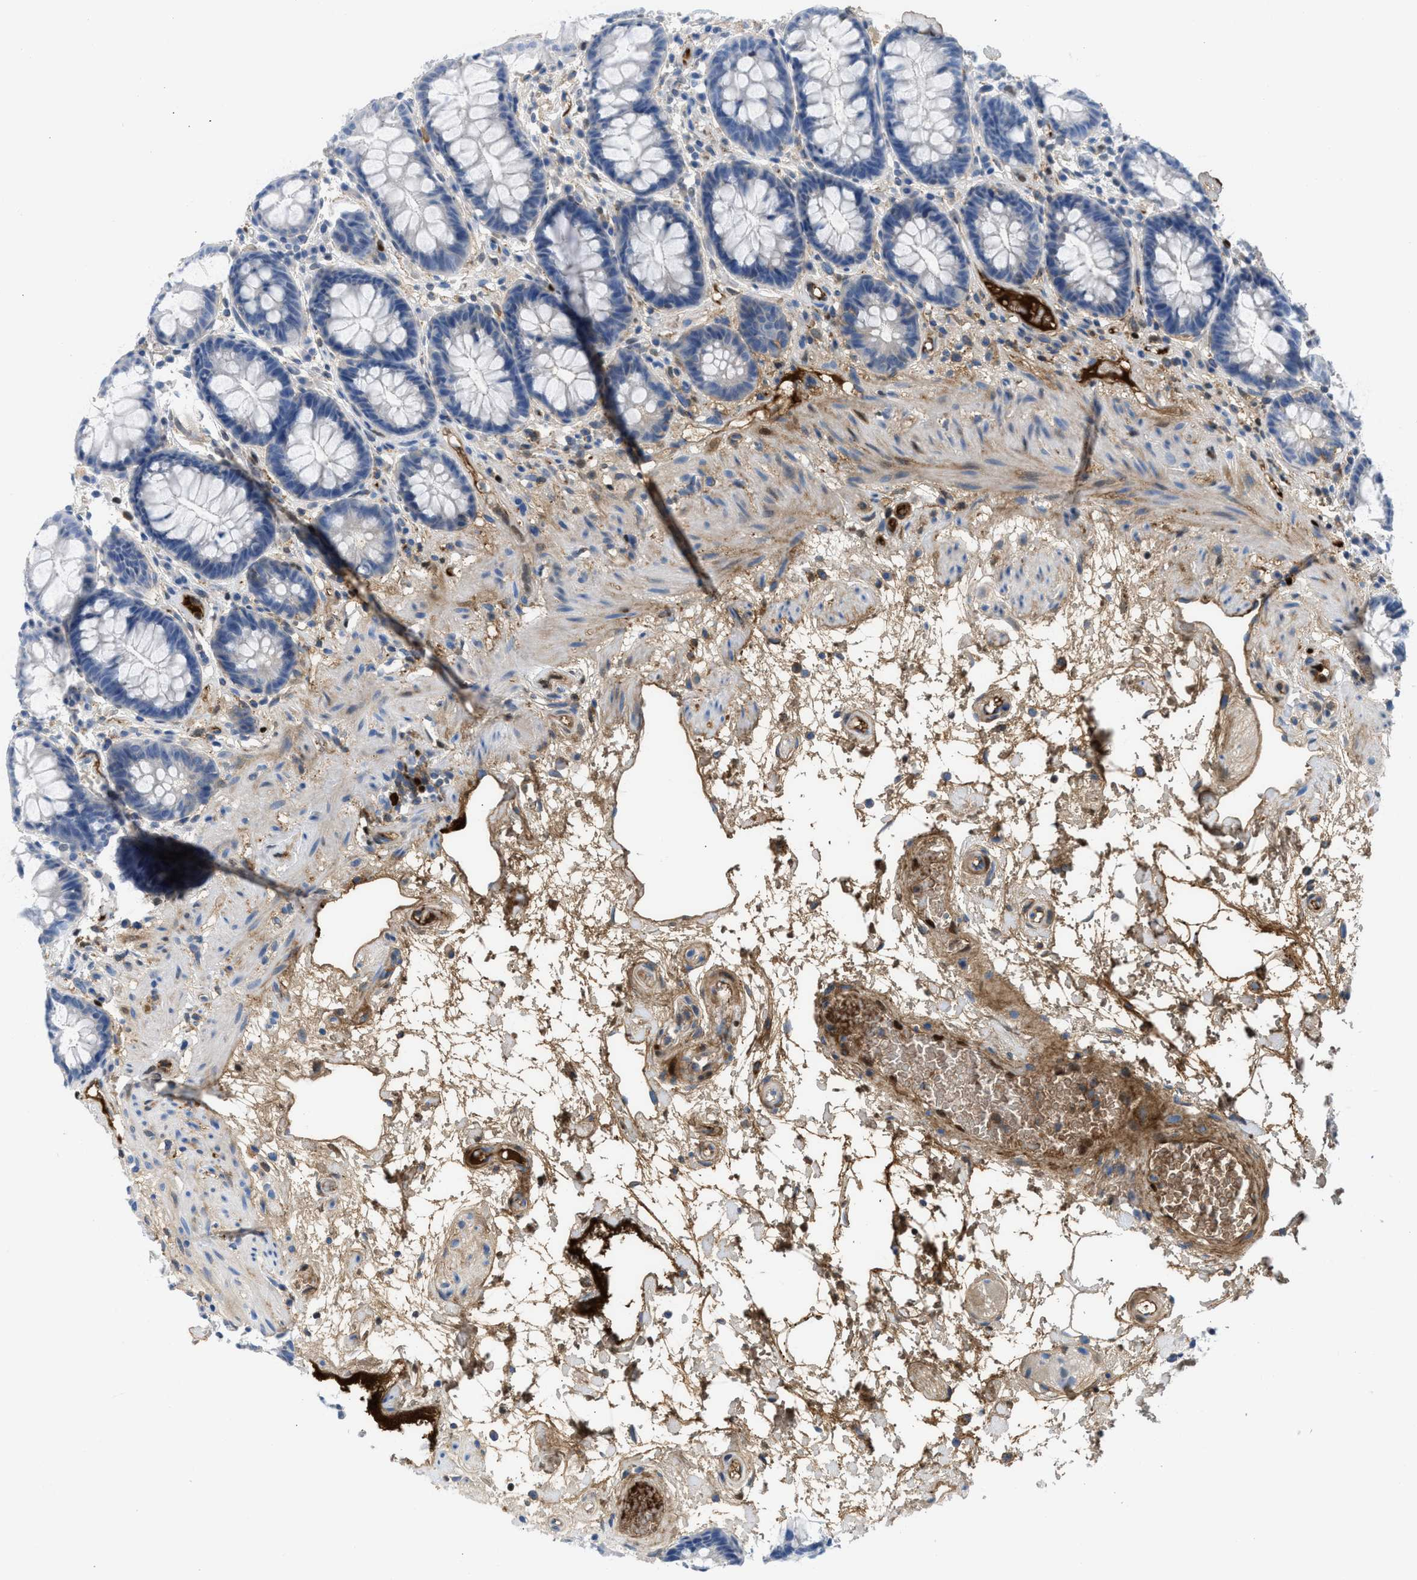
{"staining": {"intensity": "moderate", "quantity": "<25%", "location": "cytoplasmic/membranous"}, "tissue": "rectum", "cell_type": "Glandular cells", "image_type": "normal", "snomed": [{"axis": "morphology", "description": "Normal tissue, NOS"}, {"axis": "topography", "description": "Rectum"}], "caption": "Immunohistochemistry (IHC) staining of benign rectum, which reveals low levels of moderate cytoplasmic/membranous staining in about <25% of glandular cells indicating moderate cytoplasmic/membranous protein positivity. The staining was performed using DAB (3,3'-diaminobenzidine) (brown) for protein detection and nuclei were counterstained in hematoxylin (blue).", "gene": "LEF1", "patient": {"sex": "male", "age": 64}}